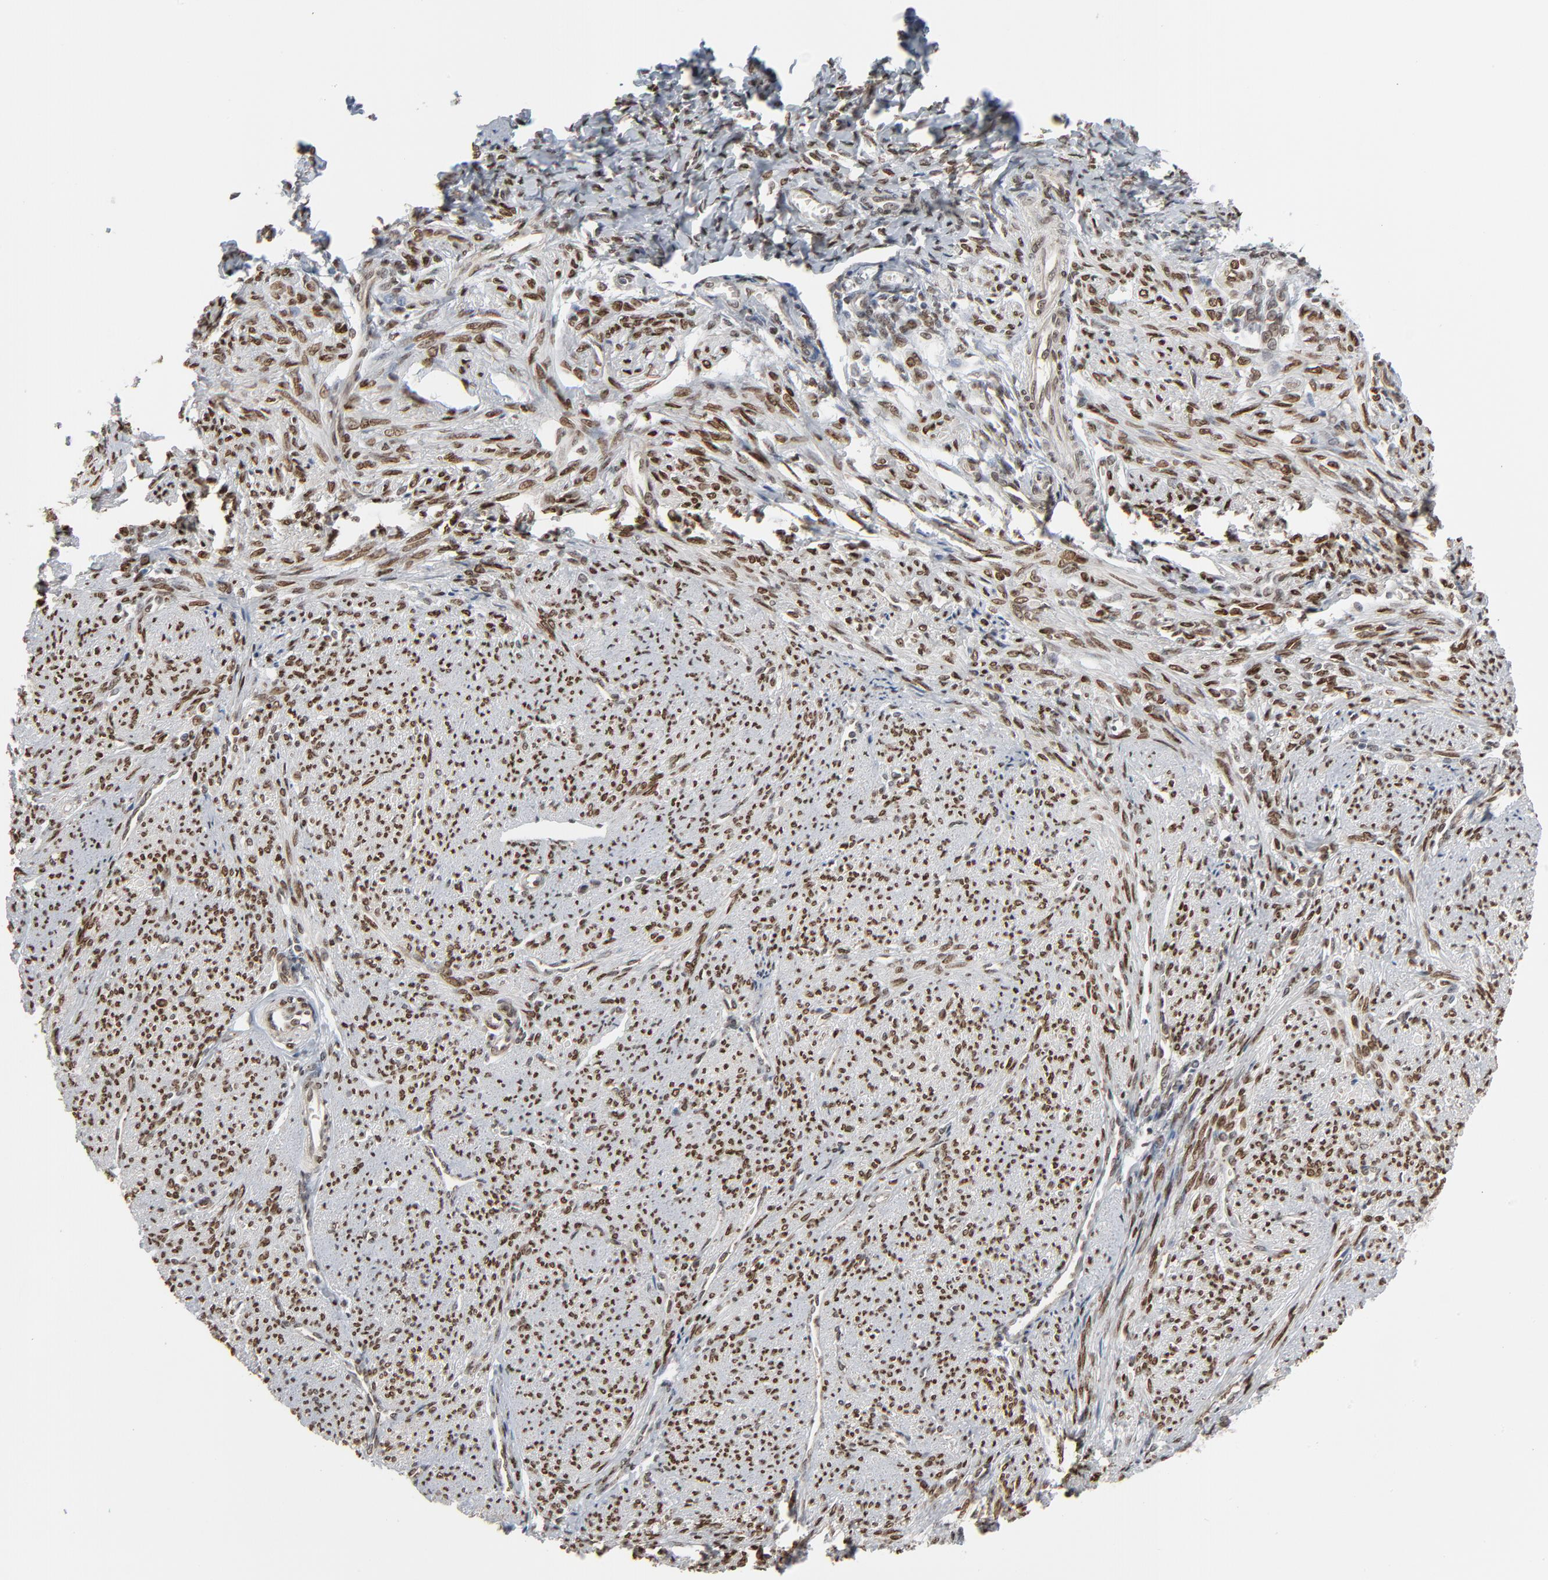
{"staining": {"intensity": "strong", "quantity": ">75%", "location": "nuclear"}, "tissue": "smooth muscle", "cell_type": "Smooth muscle cells", "image_type": "normal", "snomed": [{"axis": "morphology", "description": "Normal tissue, NOS"}, {"axis": "topography", "description": "Smooth muscle"}], "caption": "Protein staining of benign smooth muscle demonstrates strong nuclear expression in approximately >75% of smooth muscle cells. (DAB = brown stain, brightfield microscopy at high magnification).", "gene": "CUX1", "patient": {"sex": "female", "age": 65}}